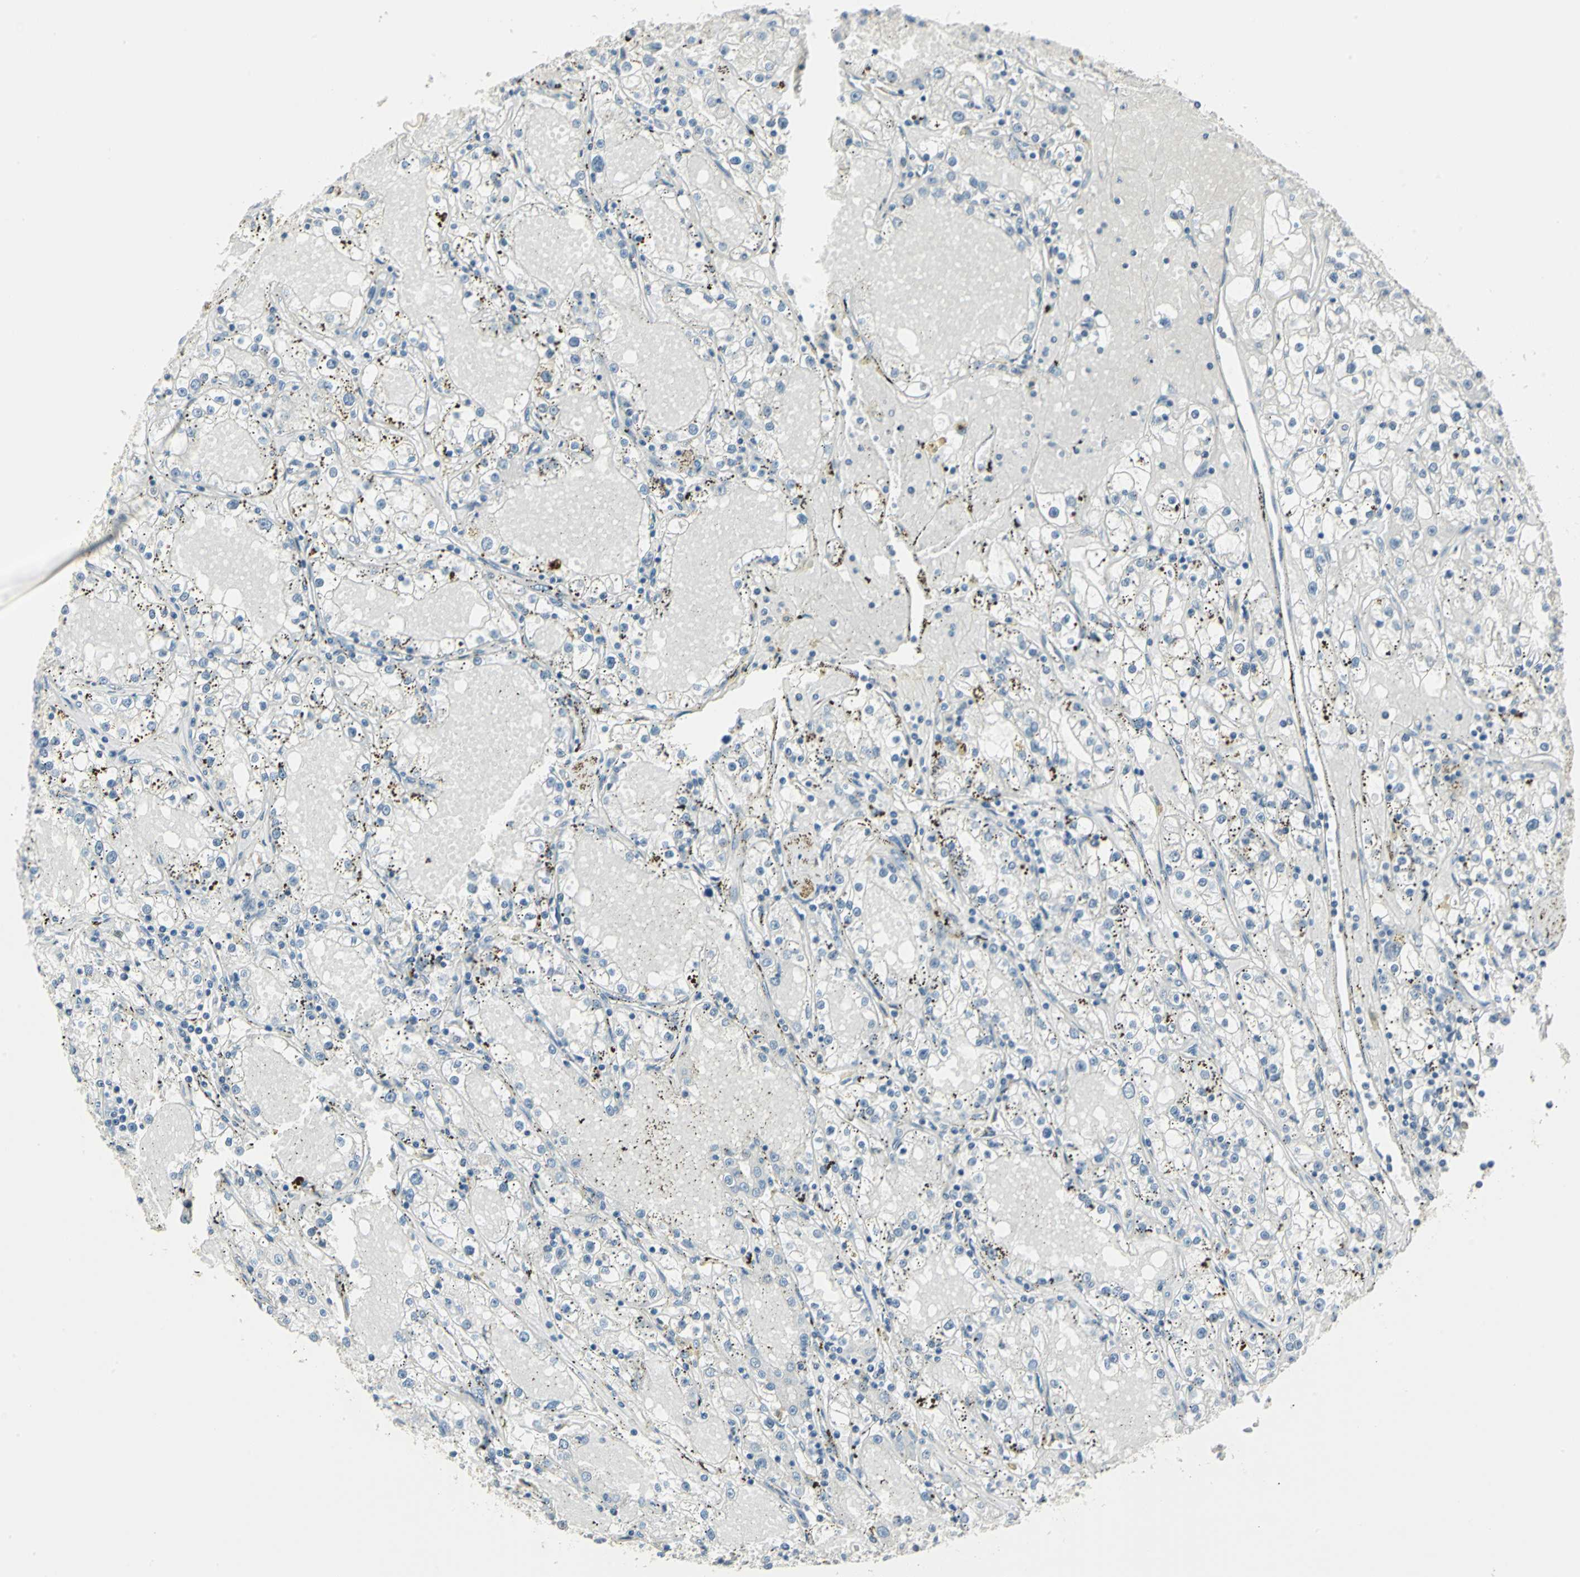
{"staining": {"intensity": "negative", "quantity": "none", "location": "none"}, "tissue": "renal cancer", "cell_type": "Tumor cells", "image_type": "cancer", "snomed": [{"axis": "morphology", "description": "Adenocarcinoma, NOS"}, {"axis": "topography", "description": "Kidney"}], "caption": "A micrograph of human renal cancer (adenocarcinoma) is negative for staining in tumor cells.", "gene": "UCHL1", "patient": {"sex": "male", "age": 56}}